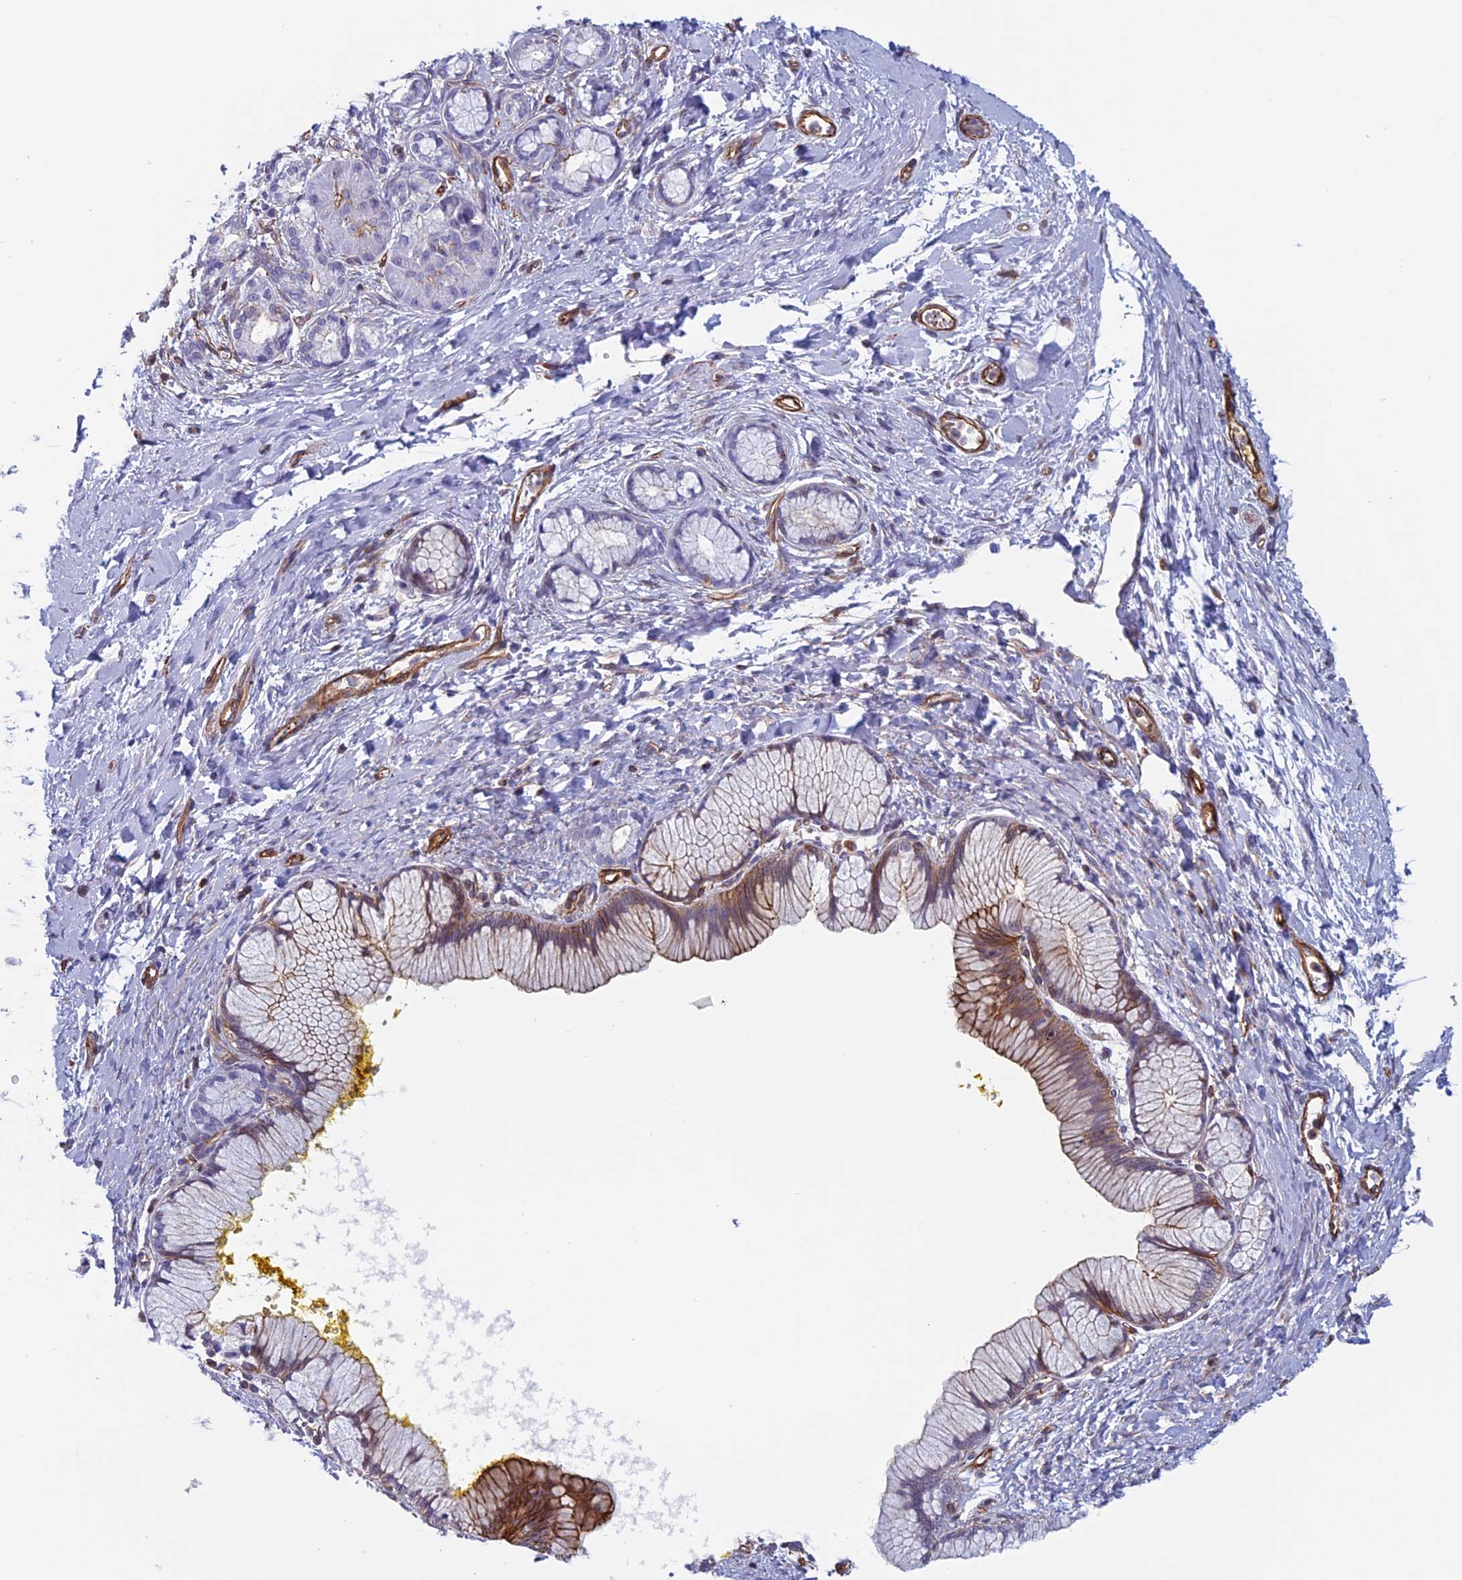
{"staining": {"intensity": "moderate", "quantity": "<25%", "location": "cytoplasmic/membranous"}, "tissue": "pancreatic cancer", "cell_type": "Tumor cells", "image_type": "cancer", "snomed": [{"axis": "morphology", "description": "Adenocarcinoma, NOS"}, {"axis": "topography", "description": "Pancreas"}], "caption": "About <25% of tumor cells in pancreatic cancer (adenocarcinoma) reveal moderate cytoplasmic/membranous protein positivity as visualized by brown immunohistochemical staining.", "gene": "ANGPTL2", "patient": {"sex": "male", "age": 58}}